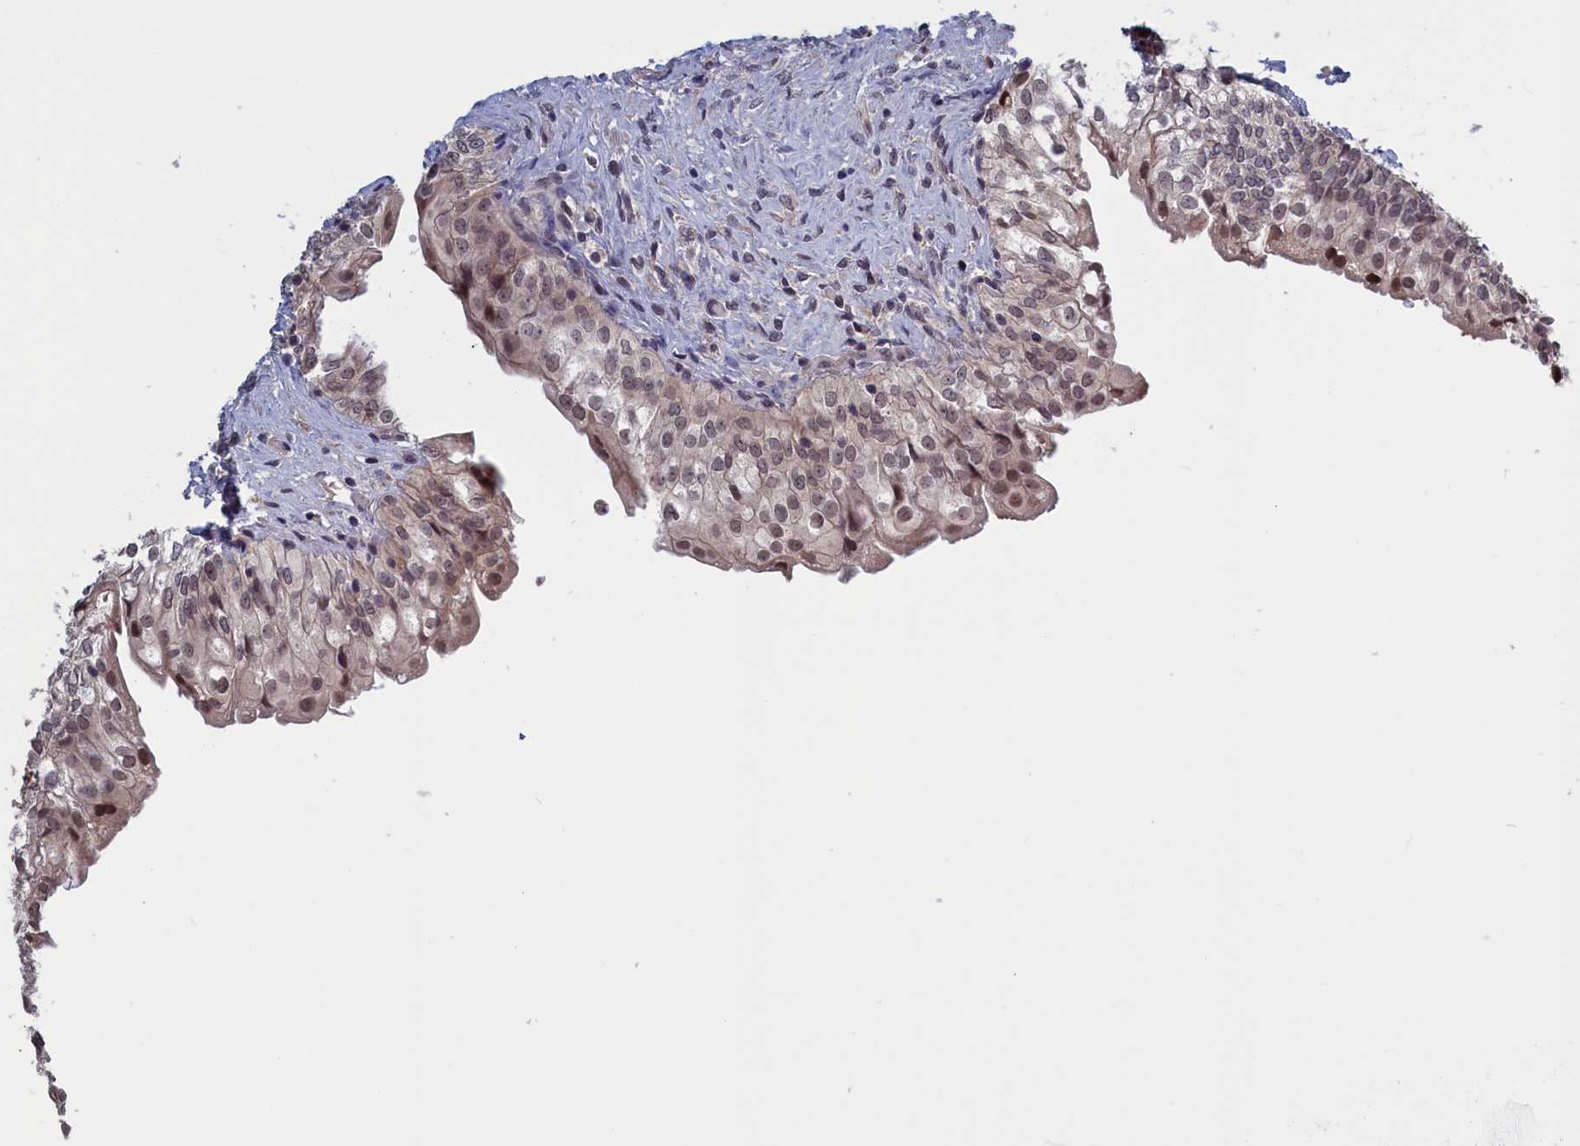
{"staining": {"intensity": "weak", "quantity": "25%-75%", "location": "cytoplasmic/membranous,nuclear"}, "tissue": "urinary bladder", "cell_type": "Urothelial cells", "image_type": "normal", "snomed": [{"axis": "morphology", "description": "Normal tissue, NOS"}, {"axis": "topography", "description": "Urinary bladder"}], "caption": "Protein analysis of benign urinary bladder reveals weak cytoplasmic/membranous,nuclear staining in approximately 25%-75% of urothelial cells.", "gene": "PLP2", "patient": {"sex": "male", "age": 55}}